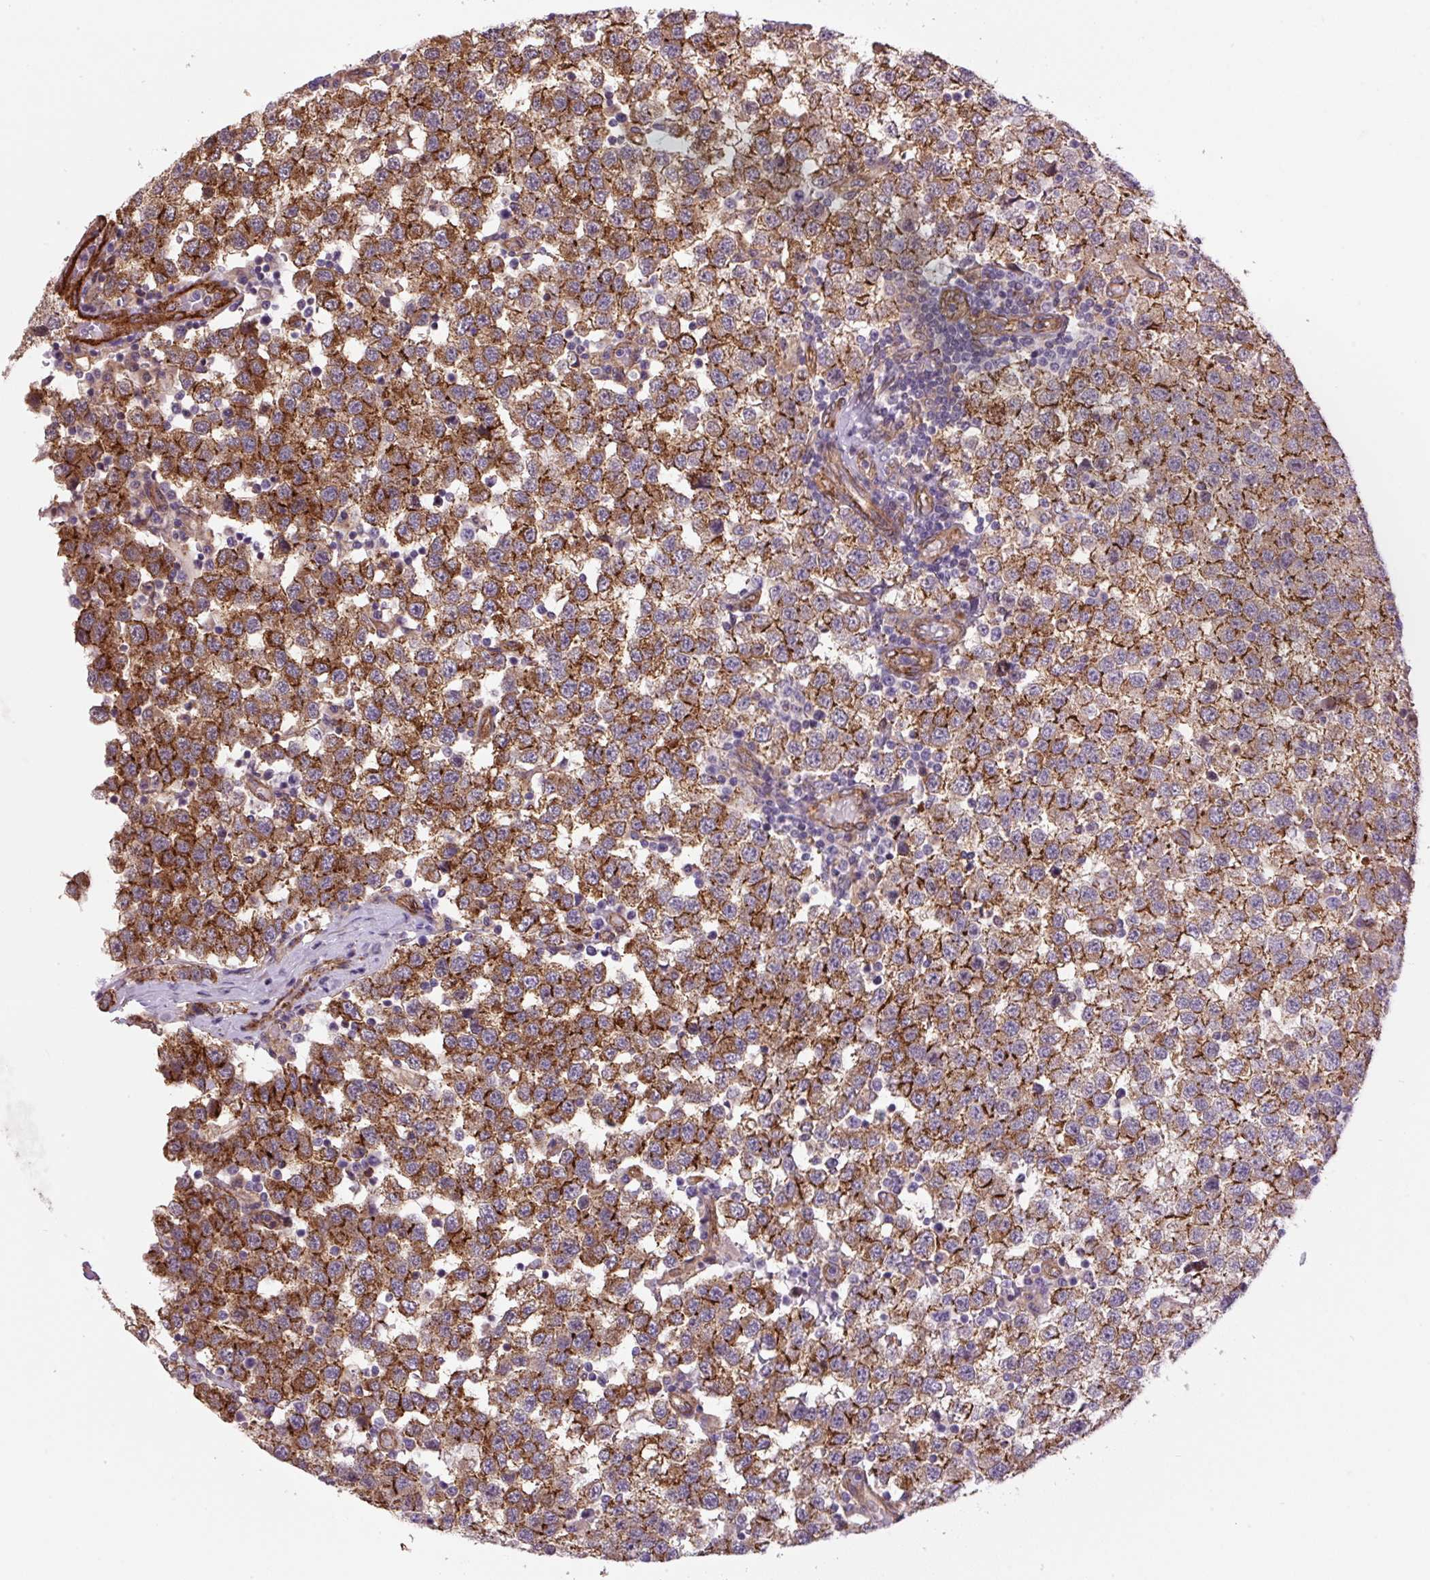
{"staining": {"intensity": "strong", "quantity": ">75%", "location": "cytoplasmic/membranous"}, "tissue": "testis cancer", "cell_type": "Tumor cells", "image_type": "cancer", "snomed": [{"axis": "morphology", "description": "Seminoma, NOS"}, {"axis": "topography", "description": "Testis"}], "caption": "Immunohistochemical staining of seminoma (testis) reveals high levels of strong cytoplasmic/membranous expression in about >75% of tumor cells. The staining was performed using DAB to visualize the protein expression in brown, while the nuclei were stained in blue with hematoxylin (Magnification: 20x).", "gene": "SEPTIN10", "patient": {"sex": "male", "age": 34}}